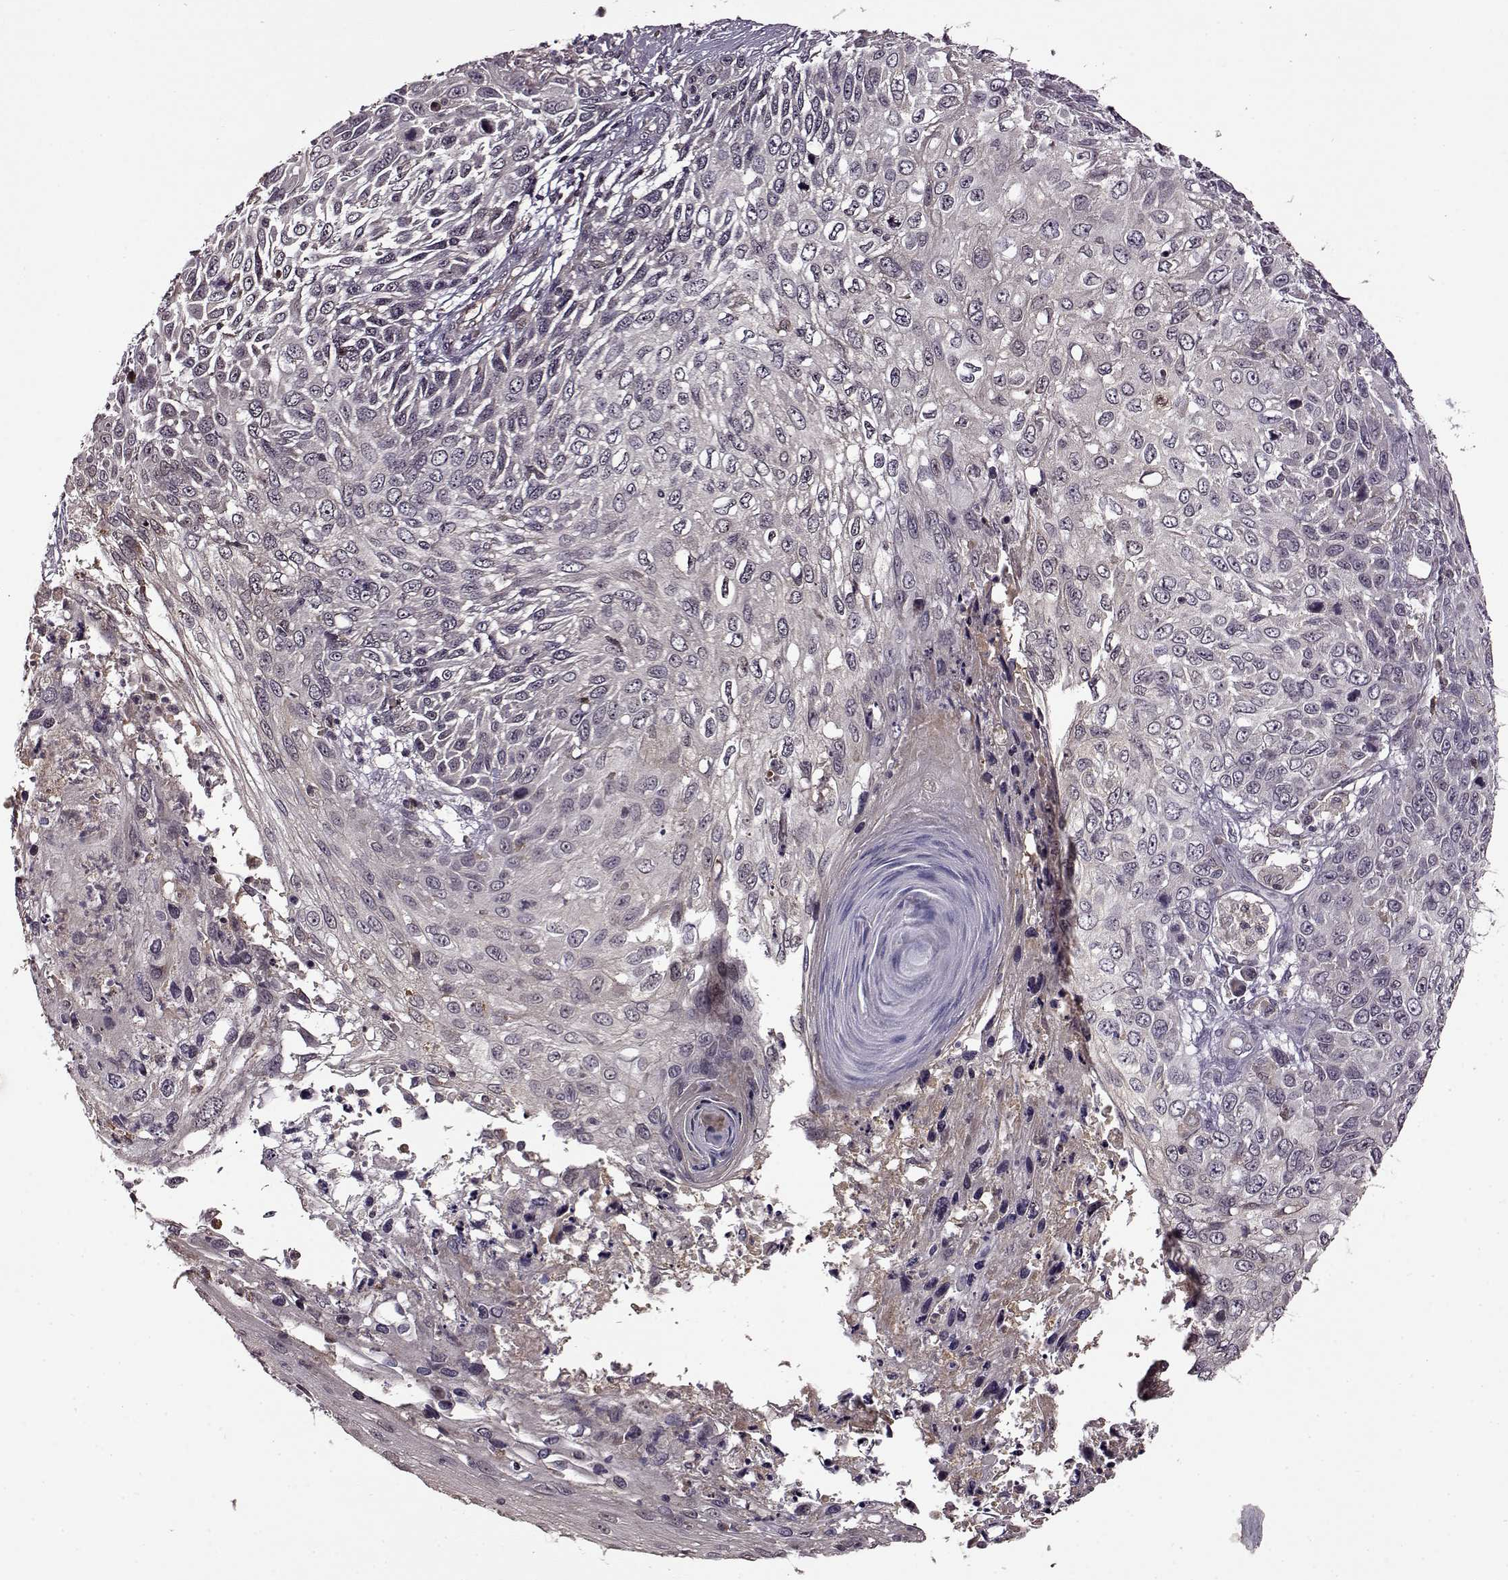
{"staining": {"intensity": "negative", "quantity": "none", "location": "none"}, "tissue": "skin cancer", "cell_type": "Tumor cells", "image_type": "cancer", "snomed": [{"axis": "morphology", "description": "Squamous cell carcinoma, NOS"}, {"axis": "topography", "description": "Skin"}], "caption": "Immunohistochemical staining of human skin cancer (squamous cell carcinoma) exhibits no significant positivity in tumor cells.", "gene": "MAIP1", "patient": {"sex": "male", "age": 92}}